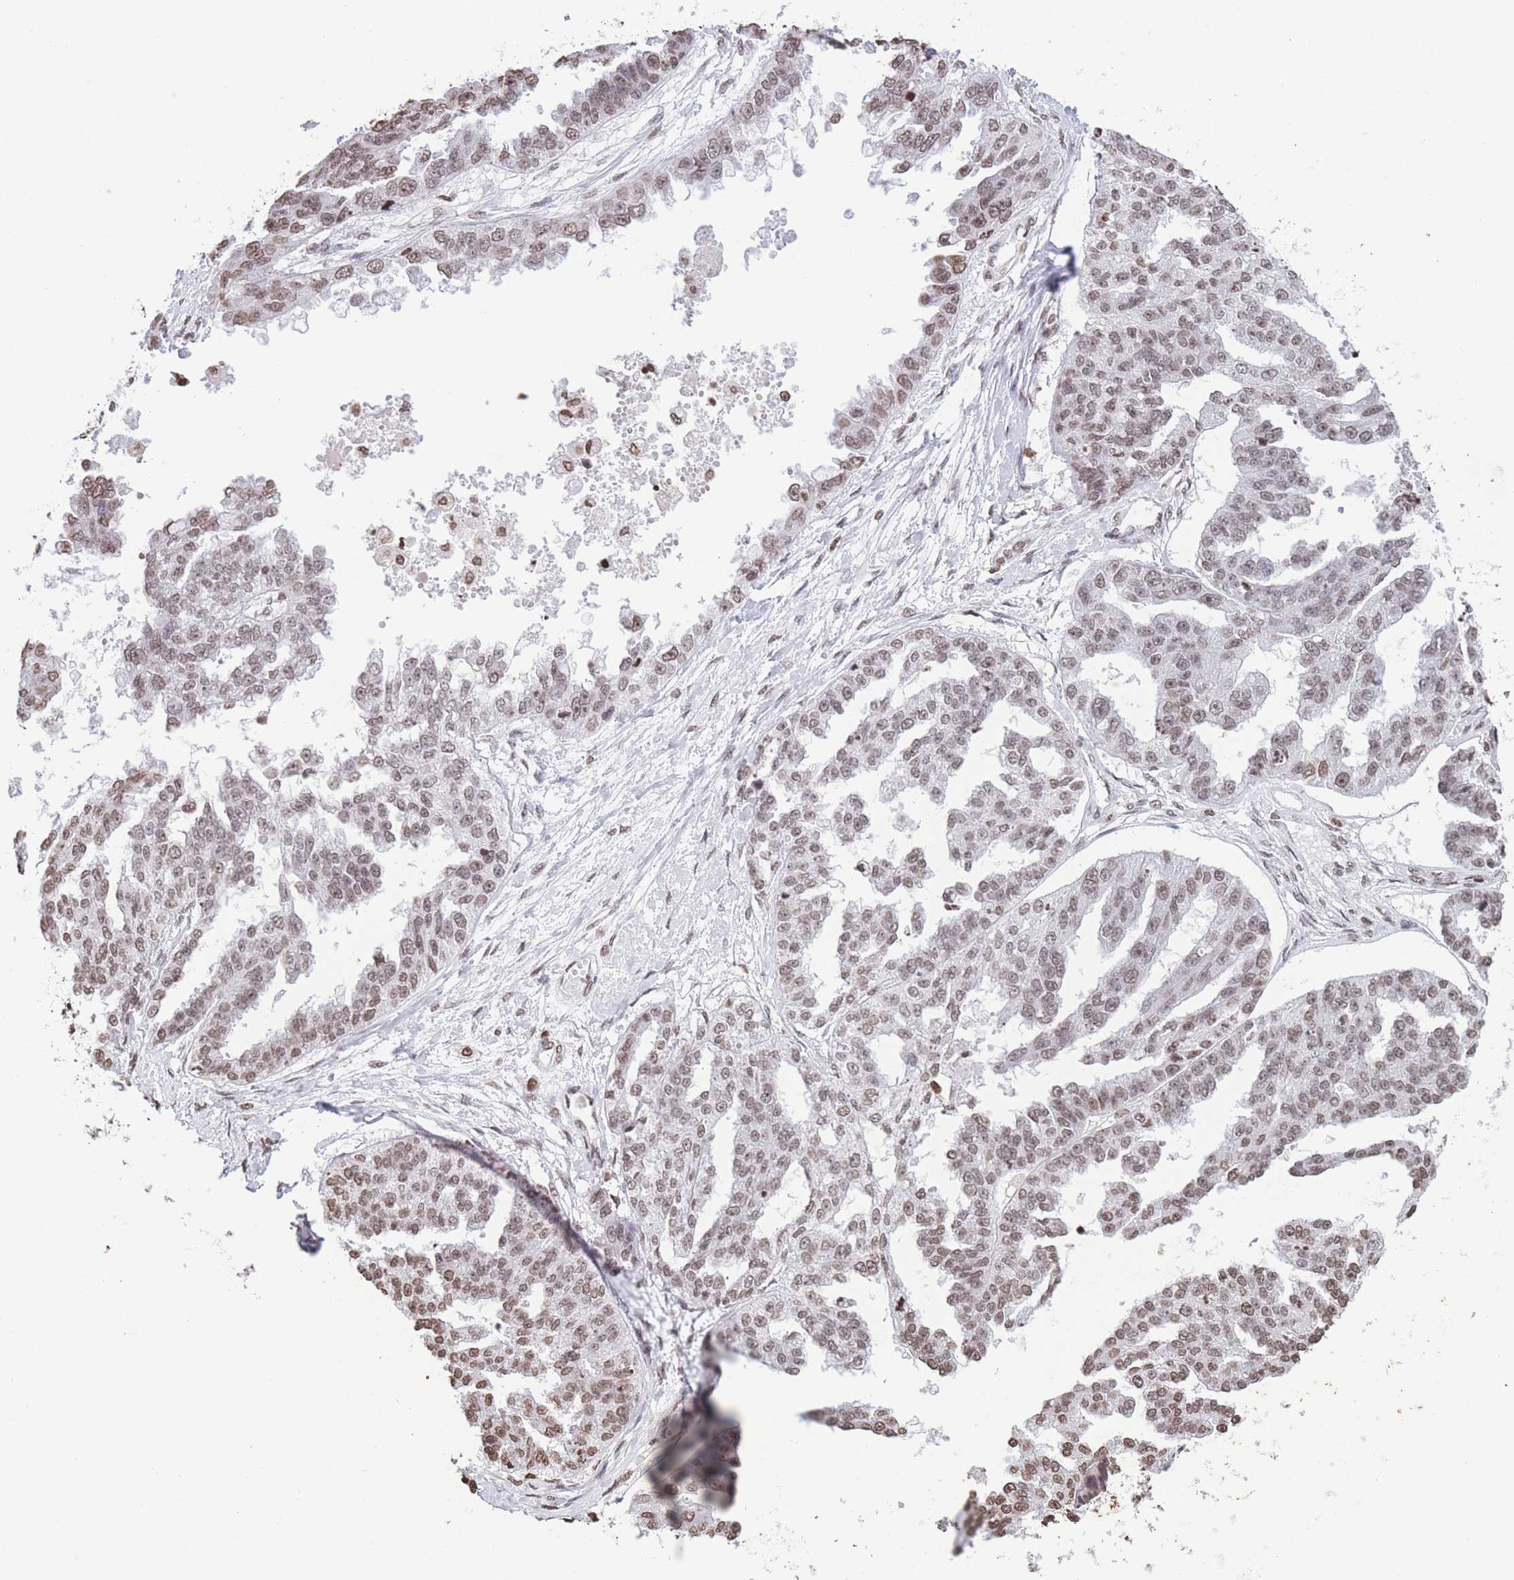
{"staining": {"intensity": "moderate", "quantity": ">75%", "location": "nuclear"}, "tissue": "ovarian cancer", "cell_type": "Tumor cells", "image_type": "cancer", "snomed": [{"axis": "morphology", "description": "Cystadenocarcinoma, serous, NOS"}, {"axis": "topography", "description": "Ovary"}], "caption": "Protein staining of serous cystadenocarcinoma (ovarian) tissue exhibits moderate nuclear expression in about >75% of tumor cells.", "gene": "H2BC11", "patient": {"sex": "female", "age": 58}}